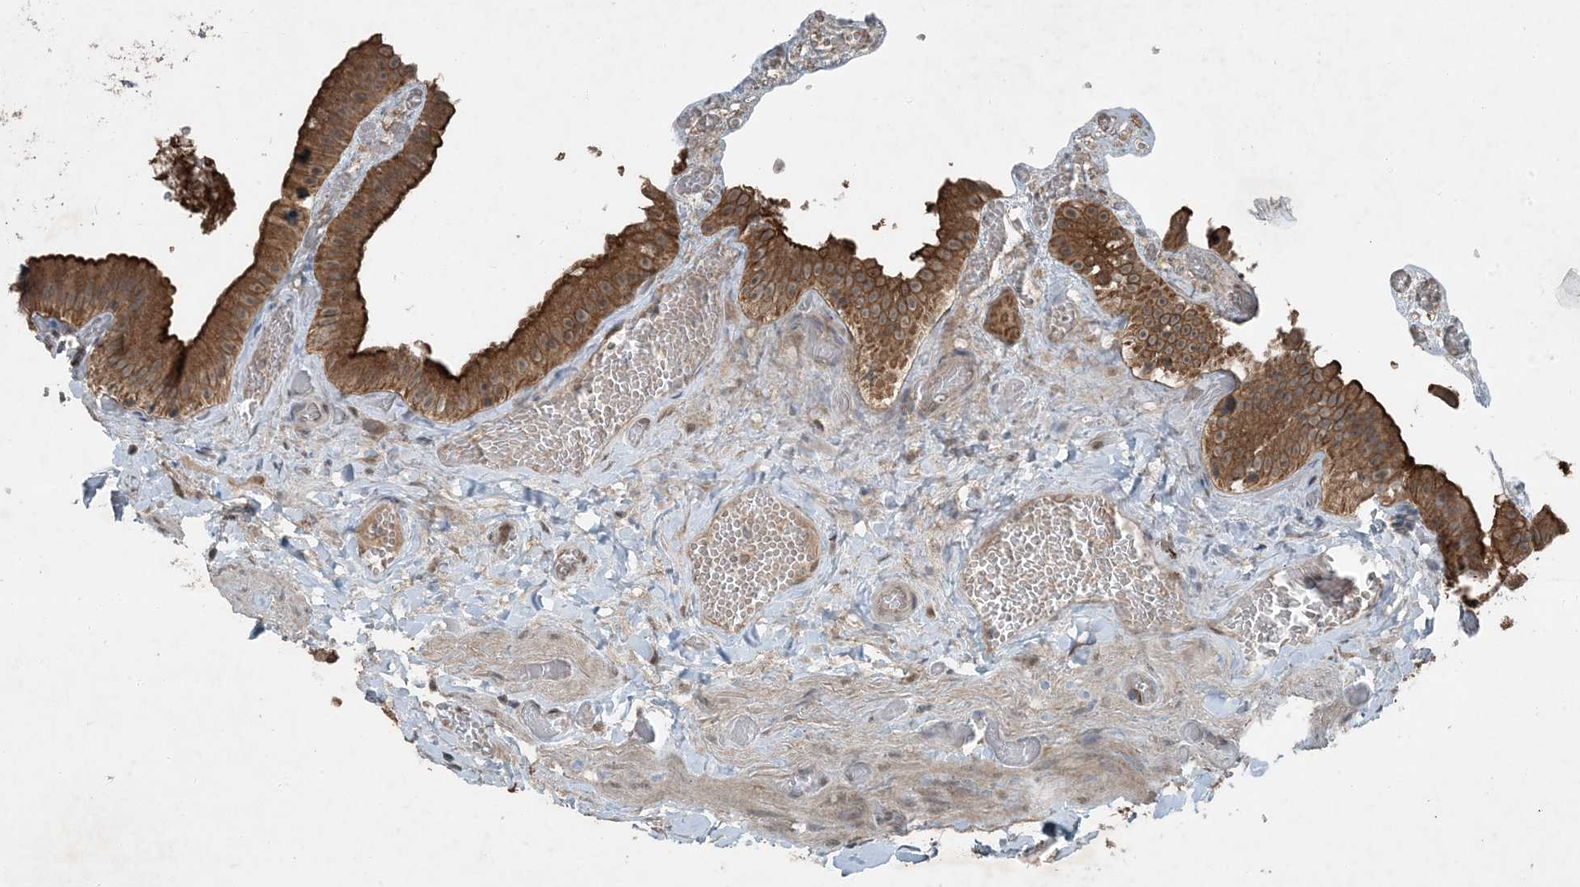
{"staining": {"intensity": "moderate", "quantity": ">75%", "location": "cytoplasmic/membranous"}, "tissue": "gallbladder", "cell_type": "Glandular cells", "image_type": "normal", "snomed": [{"axis": "morphology", "description": "Normal tissue, NOS"}, {"axis": "topography", "description": "Gallbladder"}], "caption": "Immunohistochemical staining of unremarkable human gallbladder shows medium levels of moderate cytoplasmic/membranous expression in about >75% of glandular cells.", "gene": "MDN1", "patient": {"sex": "female", "age": 64}}